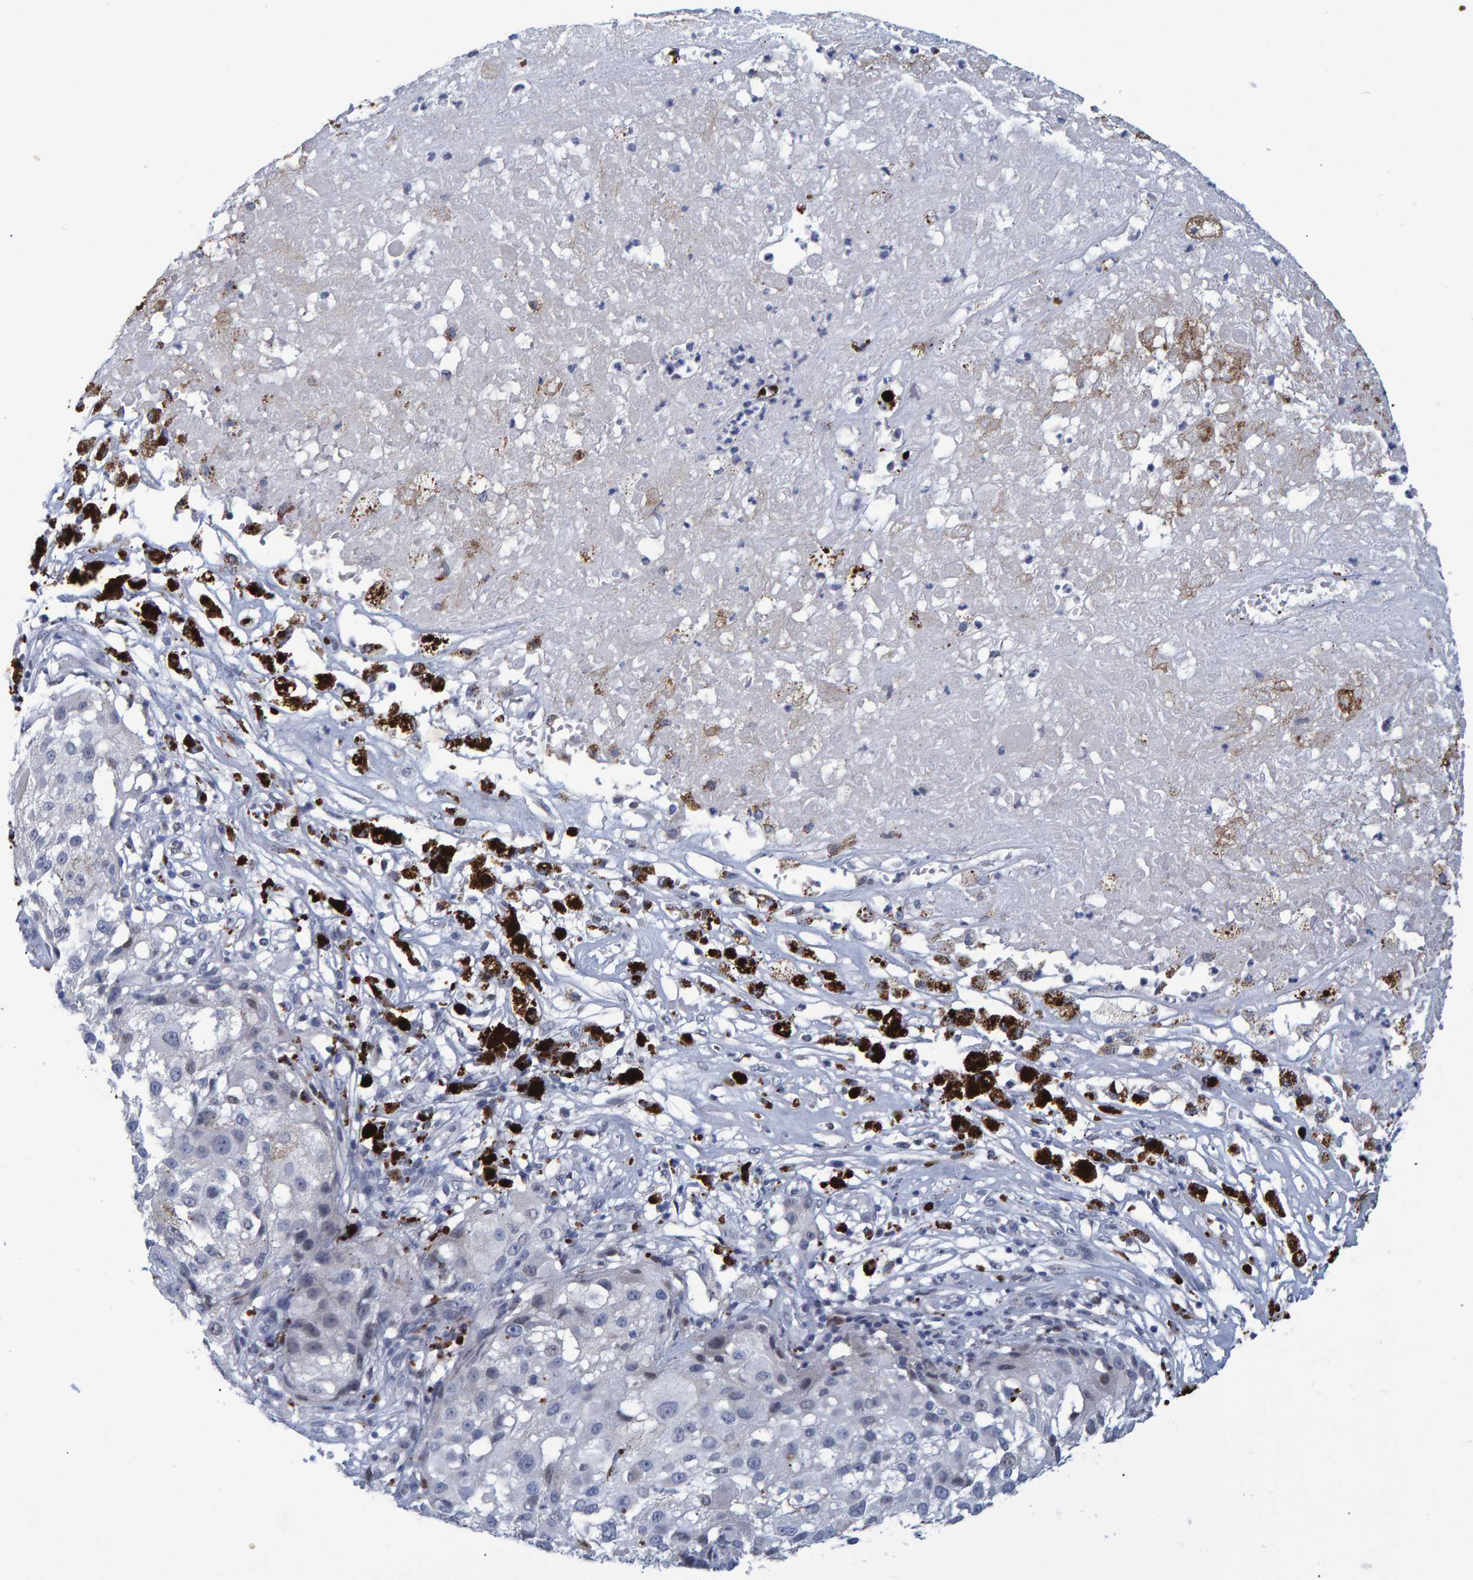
{"staining": {"intensity": "negative", "quantity": "none", "location": "none"}, "tissue": "melanoma", "cell_type": "Tumor cells", "image_type": "cancer", "snomed": [{"axis": "morphology", "description": "Necrosis, NOS"}, {"axis": "morphology", "description": "Malignant melanoma, NOS"}, {"axis": "topography", "description": "Skin"}], "caption": "DAB immunohistochemical staining of human melanoma demonstrates no significant positivity in tumor cells.", "gene": "PROCA1", "patient": {"sex": "female", "age": 87}}